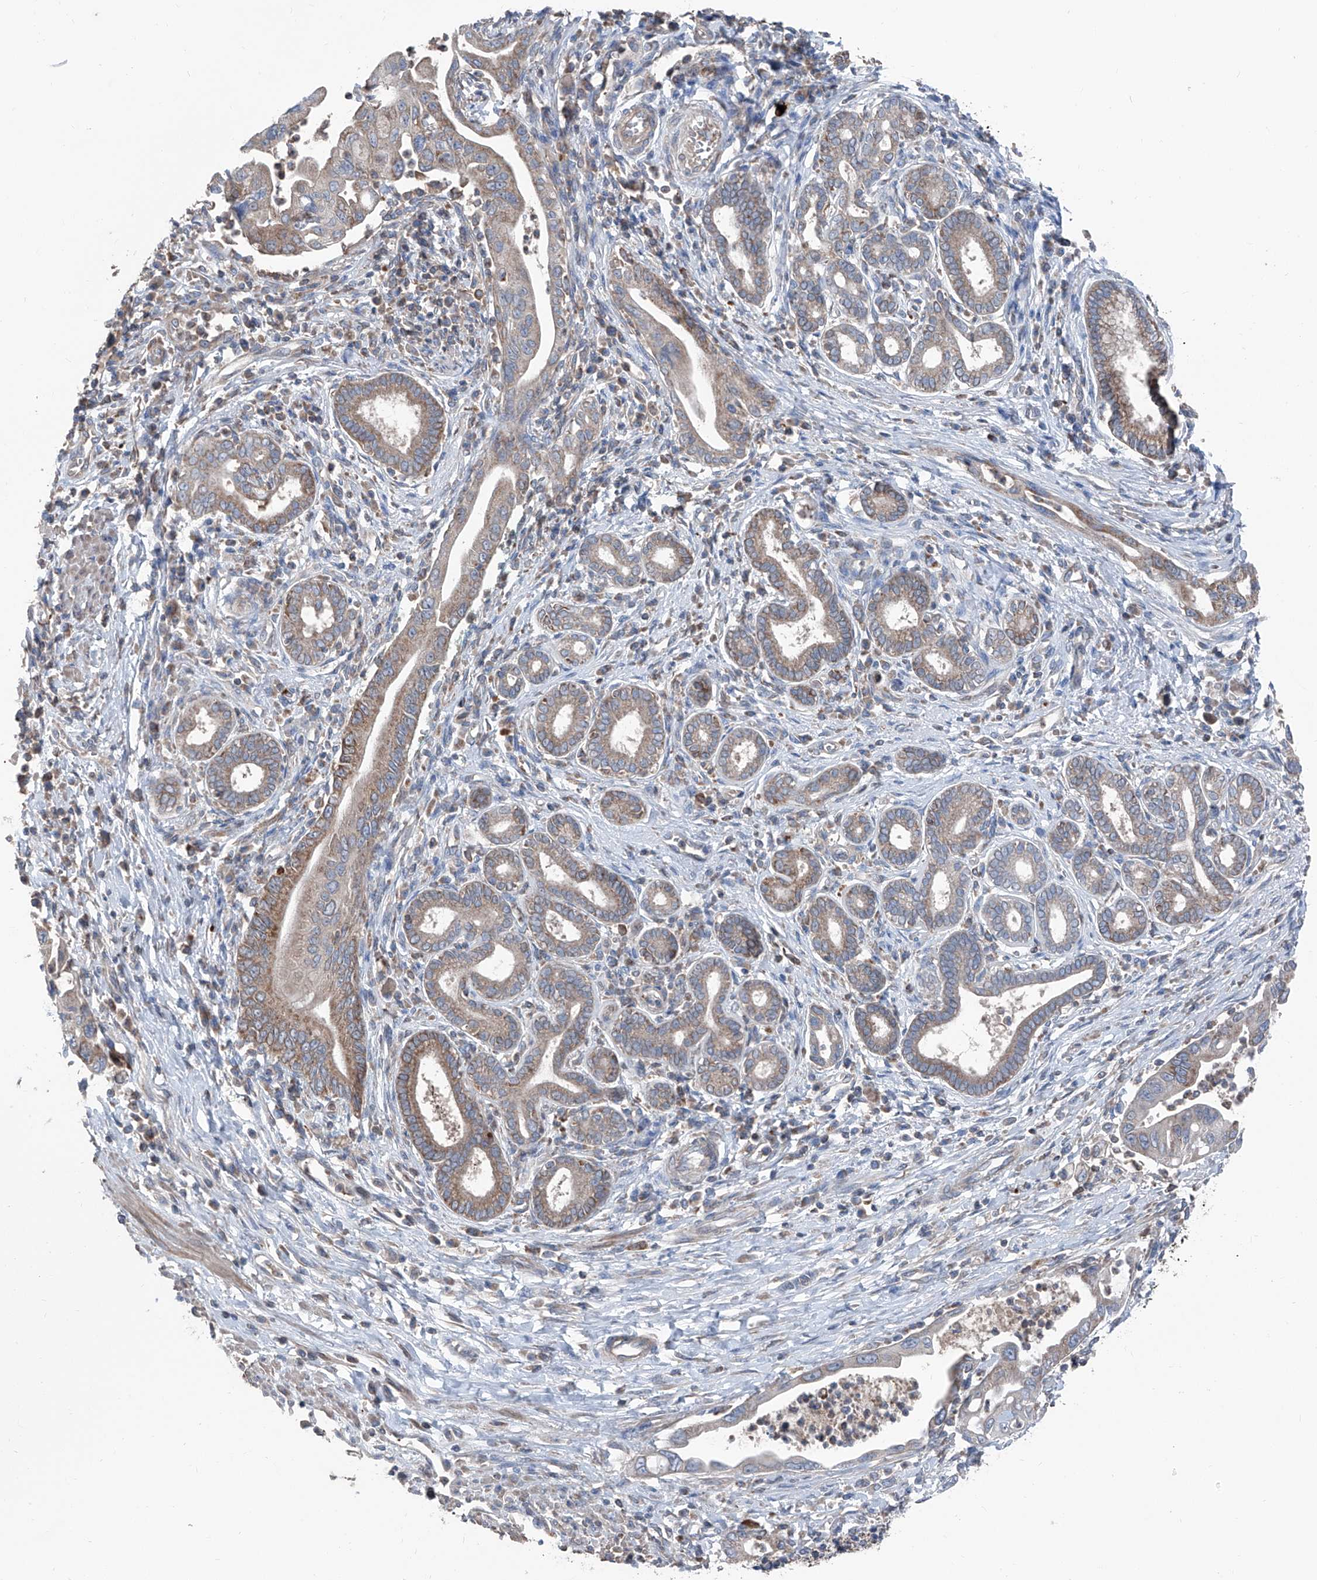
{"staining": {"intensity": "moderate", "quantity": ">75%", "location": "cytoplasmic/membranous"}, "tissue": "pancreatic cancer", "cell_type": "Tumor cells", "image_type": "cancer", "snomed": [{"axis": "morphology", "description": "Adenocarcinoma, NOS"}, {"axis": "topography", "description": "Pancreas"}], "caption": "Moderate cytoplasmic/membranous protein positivity is present in about >75% of tumor cells in pancreatic cancer (adenocarcinoma).", "gene": "GPAT3", "patient": {"sex": "male", "age": 78}}